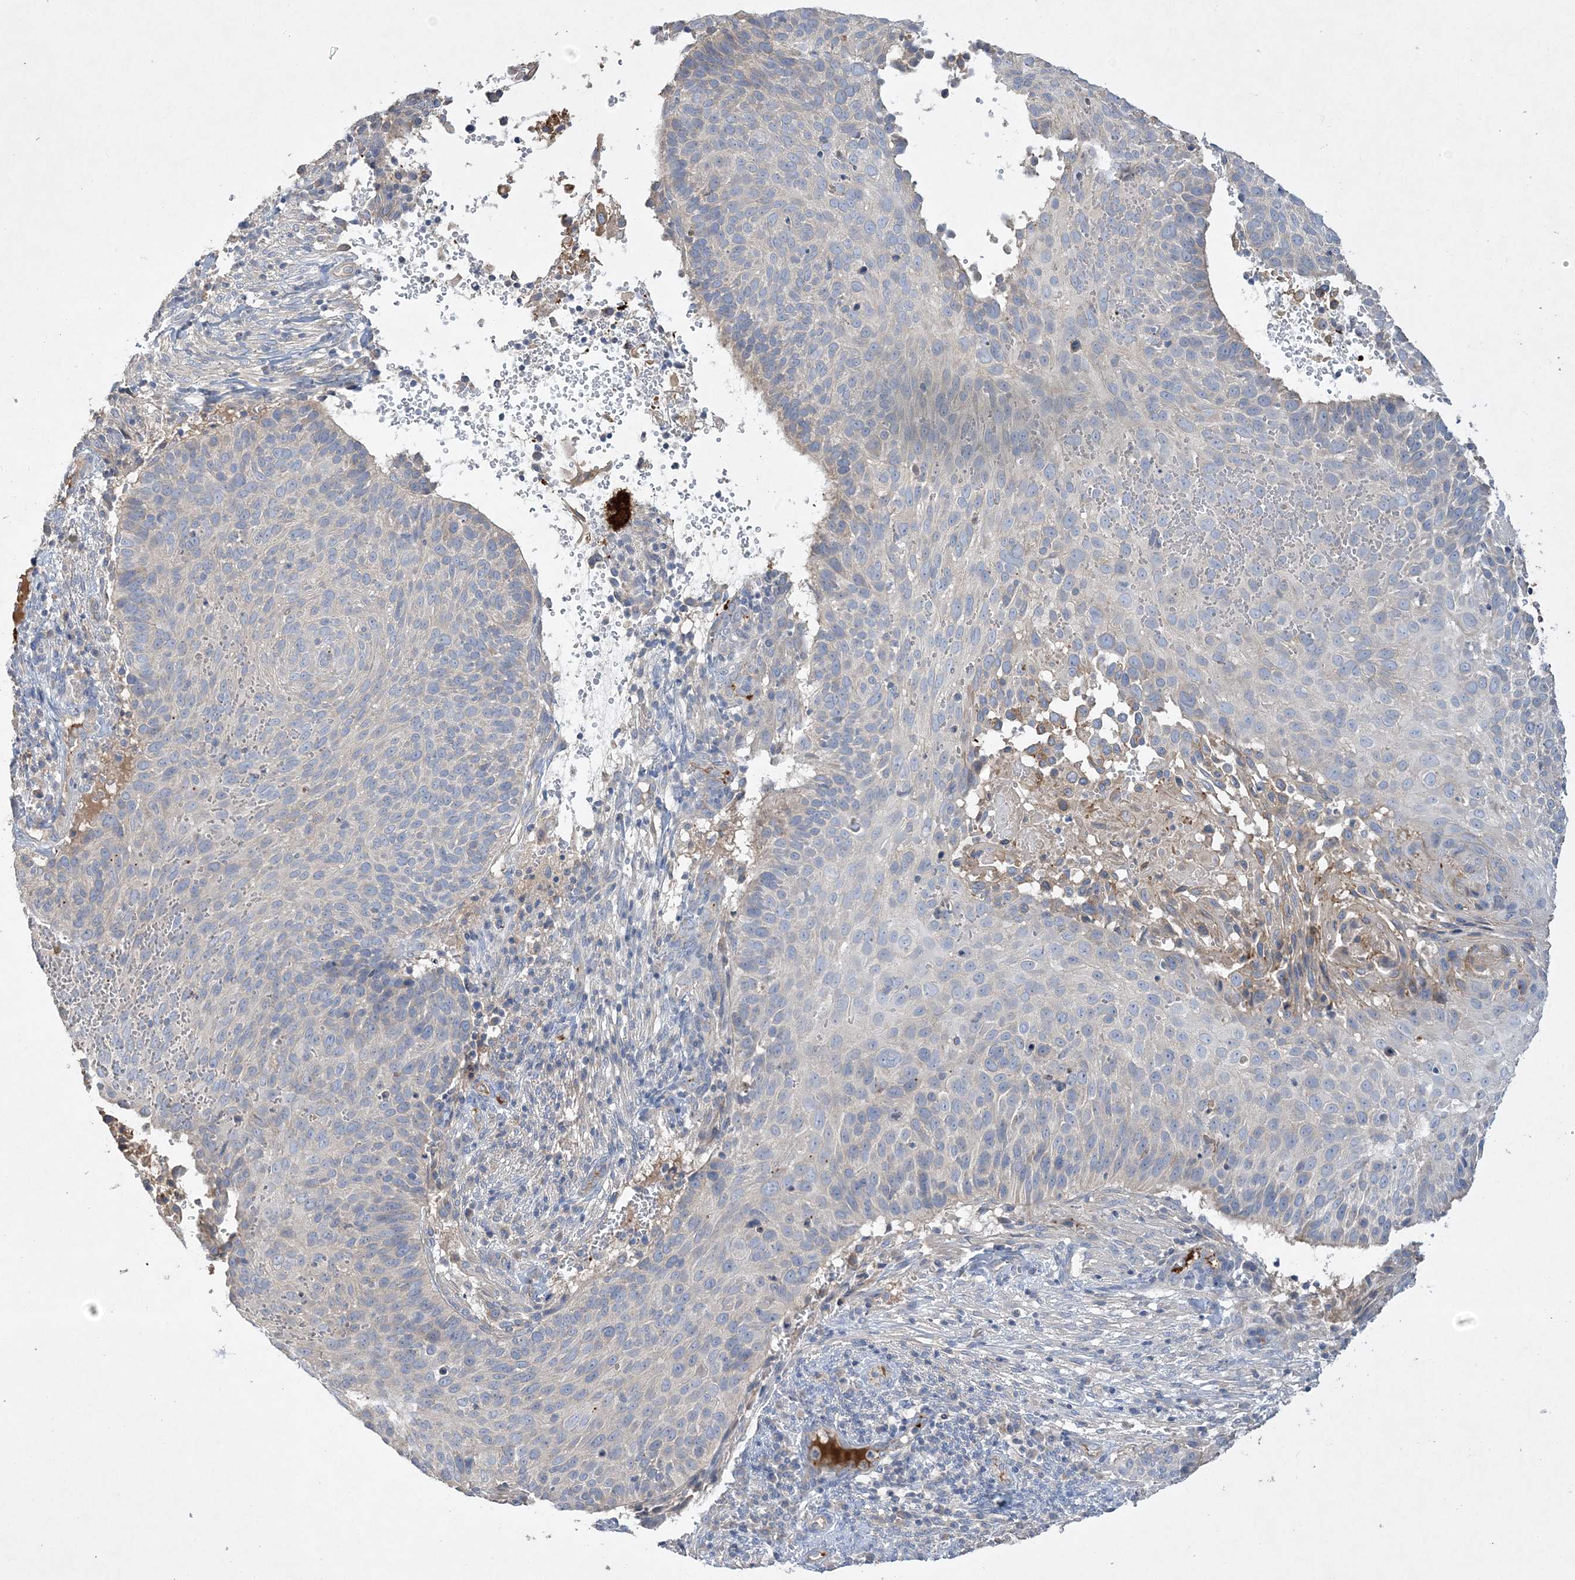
{"staining": {"intensity": "negative", "quantity": "none", "location": "none"}, "tissue": "cervical cancer", "cell_type": "Tumor cells", "image_type": "cancer", "snomed": [{"axis": "morphology", "description": "Squamous cell carcinoma, NOS"}, {"axis": "topography", "description": "Cervix"}], "caption": "The image exhibits no significant positivity in tumor cells of cervical squamous cell carcinoma.", "gene": "ADCK2", "patient": {"sex": "female", "age": 74}}